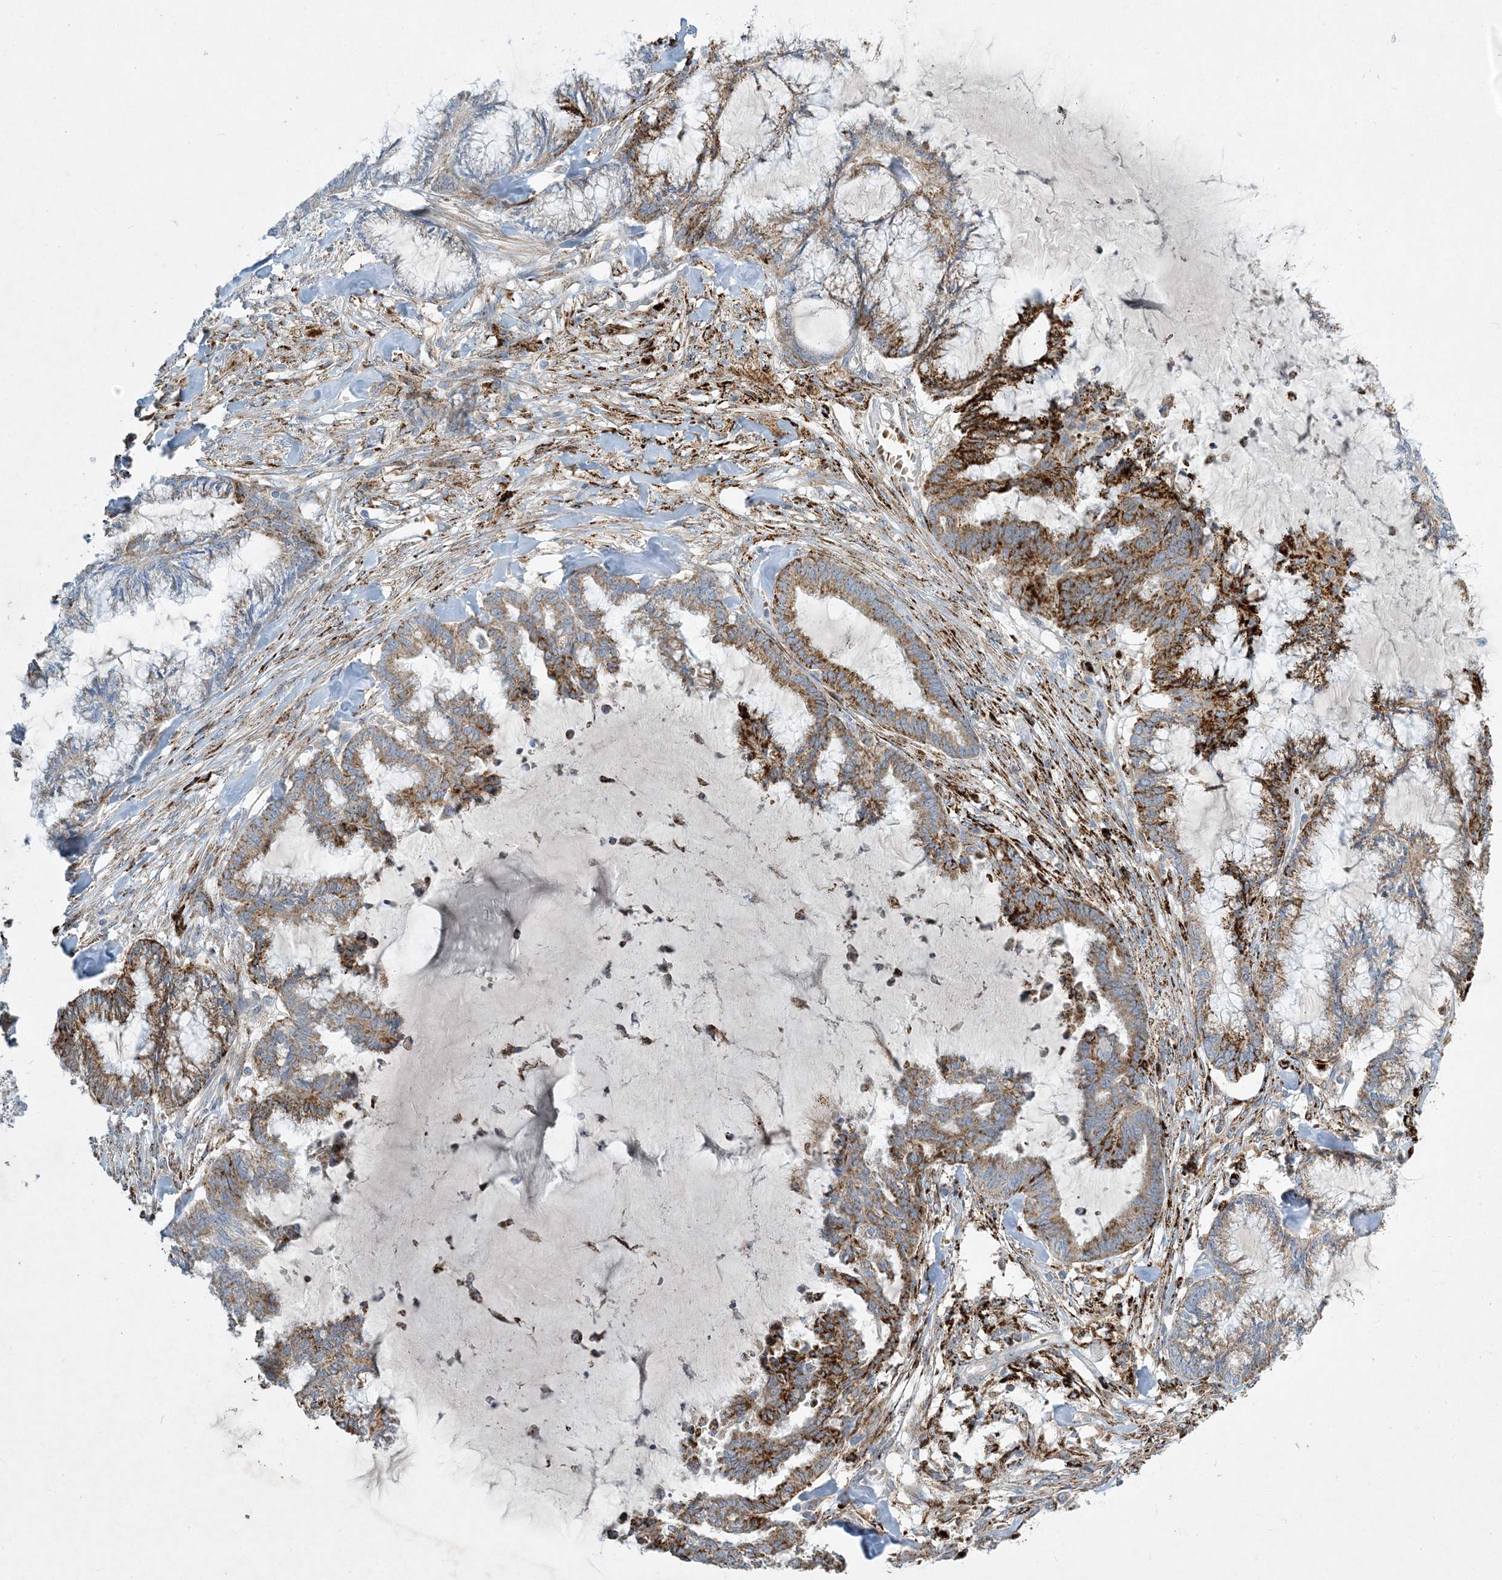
{"staining": {"intensity": "strong", "quantity": "25%-75%", "location": "cytoplasmic/membranous"}, "tissue": "endometrial cancer", "cell_type": "Tumor cells", "image_type": "cancer", "snomed": [{"axis": "morphology", "description": "Adenocarcinoma, NOS"}, {"axis": "topography", "description": "Endometrium"}], "caption": "Immunohistochemical staining of human endometrial adenocarcinoma reveals high levels of strong cytoplasmic/membranous protein staining in approximately 25%-75% of tumor cells. The staining was performed using DAB (3,3'-diaminobenzidine) to visualize the protein expression in brown, while the nuclei were stained in blue with hematoxylin (Magnification: 20x).", "gene": "LTN1", "patient": {"sex": "female", "age": 86}}